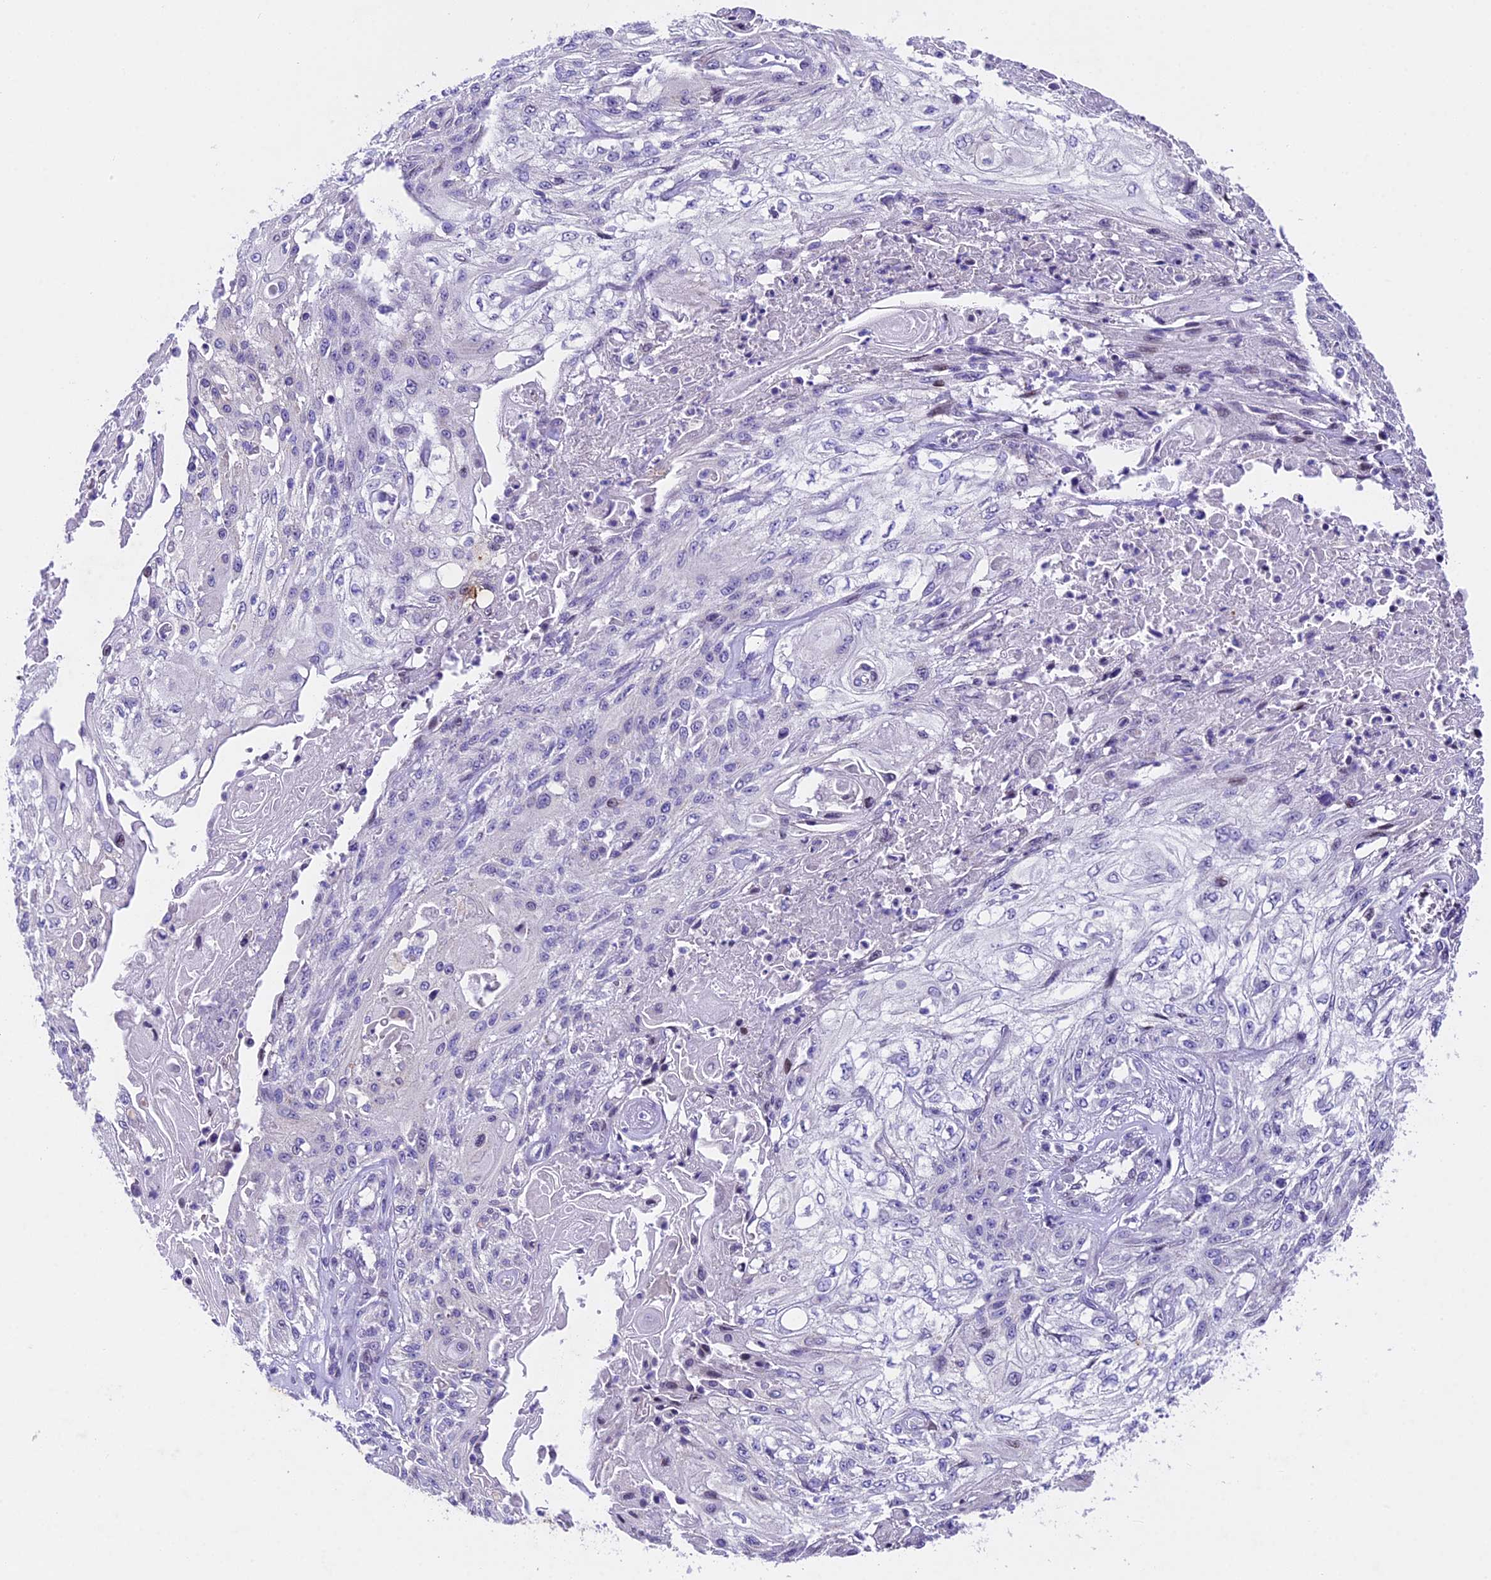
{"staining": {"intensity": "negative", "quantity": "none", "location": "none"}, "tissue": "skin cancer", "cell_type": "Tumor cells", "image_type": "cancer", "snomed": [{"axis": "morphology", "description": "Squamous cell carcinoma, NOS"}, {"axis": "morphology", "description": "Squamous cell carcinoma, metastatic, NOS"}, {"axis": "topography", "description": "Skin"}, {"axis": "topography", "description": "Lymph node"}], "caption": "Tumor cells show no significant staining in skin cancer (squamous cell carcinoma).", "gene": "IFT140", "patient": {"sex": "male", "age": 75}}